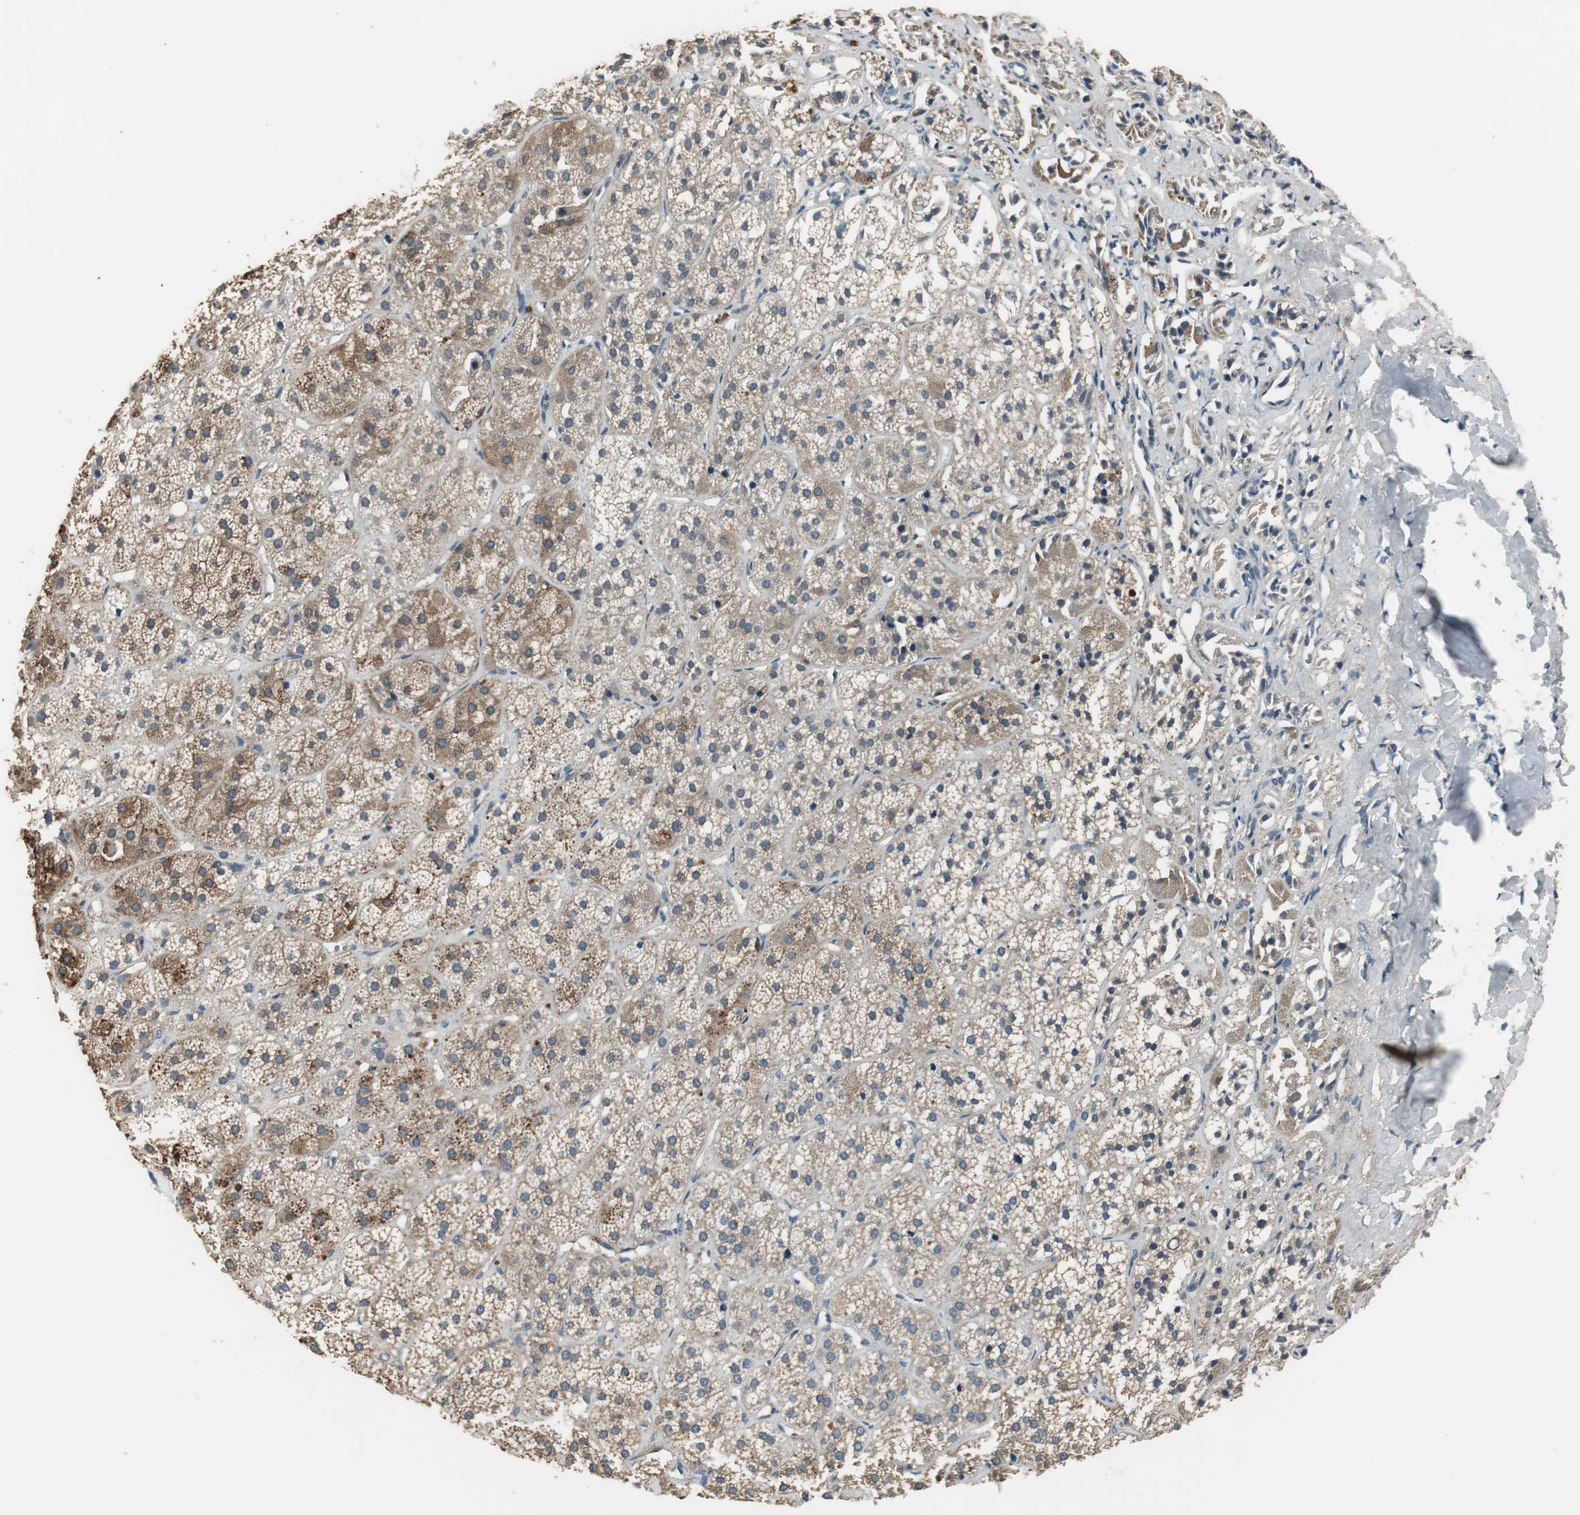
{"staining": {"intensity": "moderate", "quantity": ">75%", "location": "cytoplasmic/membranous"}, "tissue": "adrenal gland", "cell_type": "Glandular cells", "image_type": "normal", "snomed": [{"axis": "morphology", "description": "Normal tissue, NOS"}, {"axis": "topography", "description": "Adrenal gland"}], "caption": "Immunohistochemical staining of normal human adrenal gland displays moderate cytoplasmic/membranous protein staining in approximately >75% of glandular cells.", "gene": "MSTO1", "patient": {"sex": "female", "age": 71}}